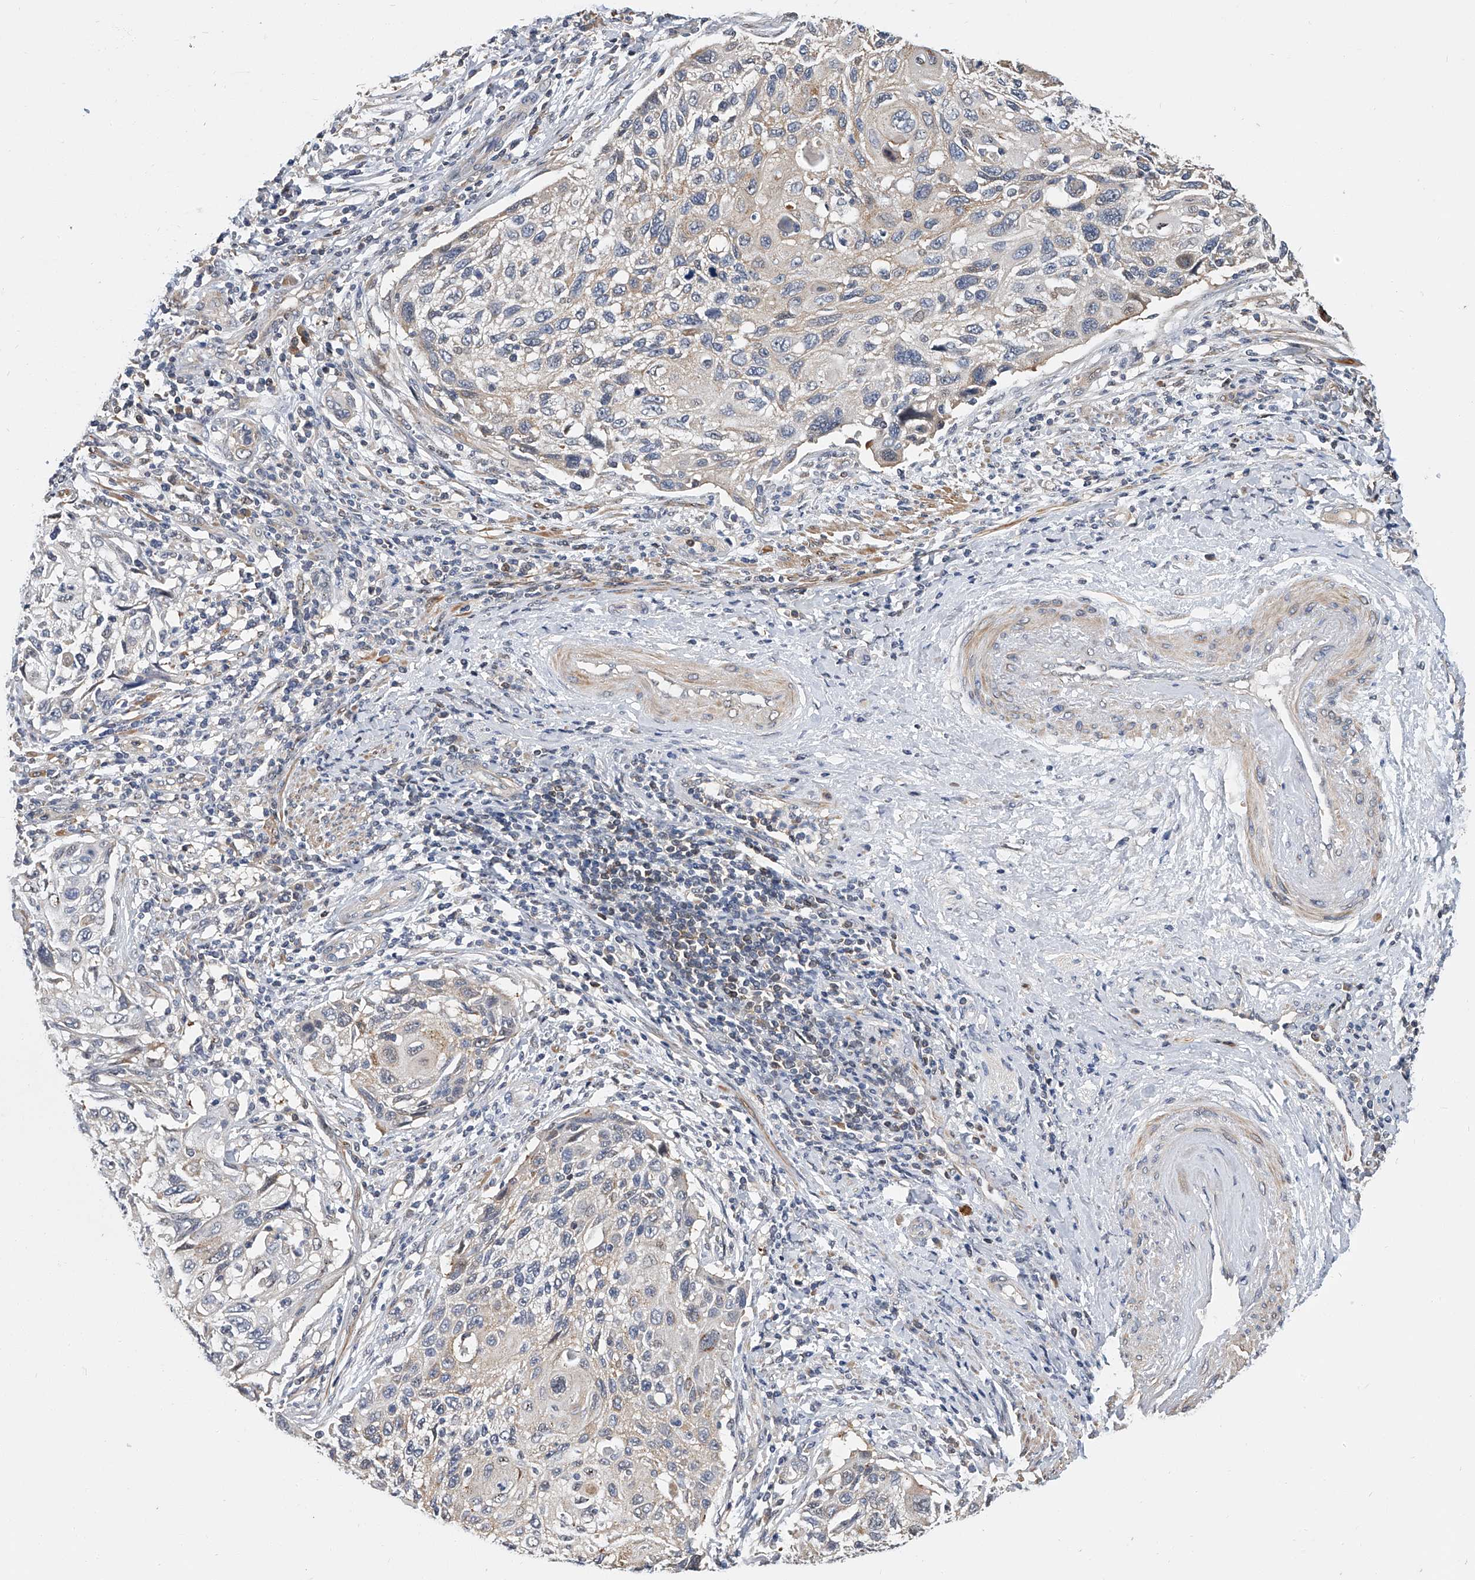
{"staining": {"intensity": "negative", "quantity": "none", "location": "none"}, "tissue": "cervical cancer", "cell_type": "Tumor cells", "image_type": "cancer", "snomed": [{"axis": "morphology", "description": "Squamous cell carcinoma, NOS"}, {"axis": "topography", "description": "Cervix"}], "caption": "Immunohistochemical staining of human cervical squamous cell carcinoma reveals no significant positivity in tumor cells.", "gene": "CD200", "patient": {"sex": "female", "age": 70}}